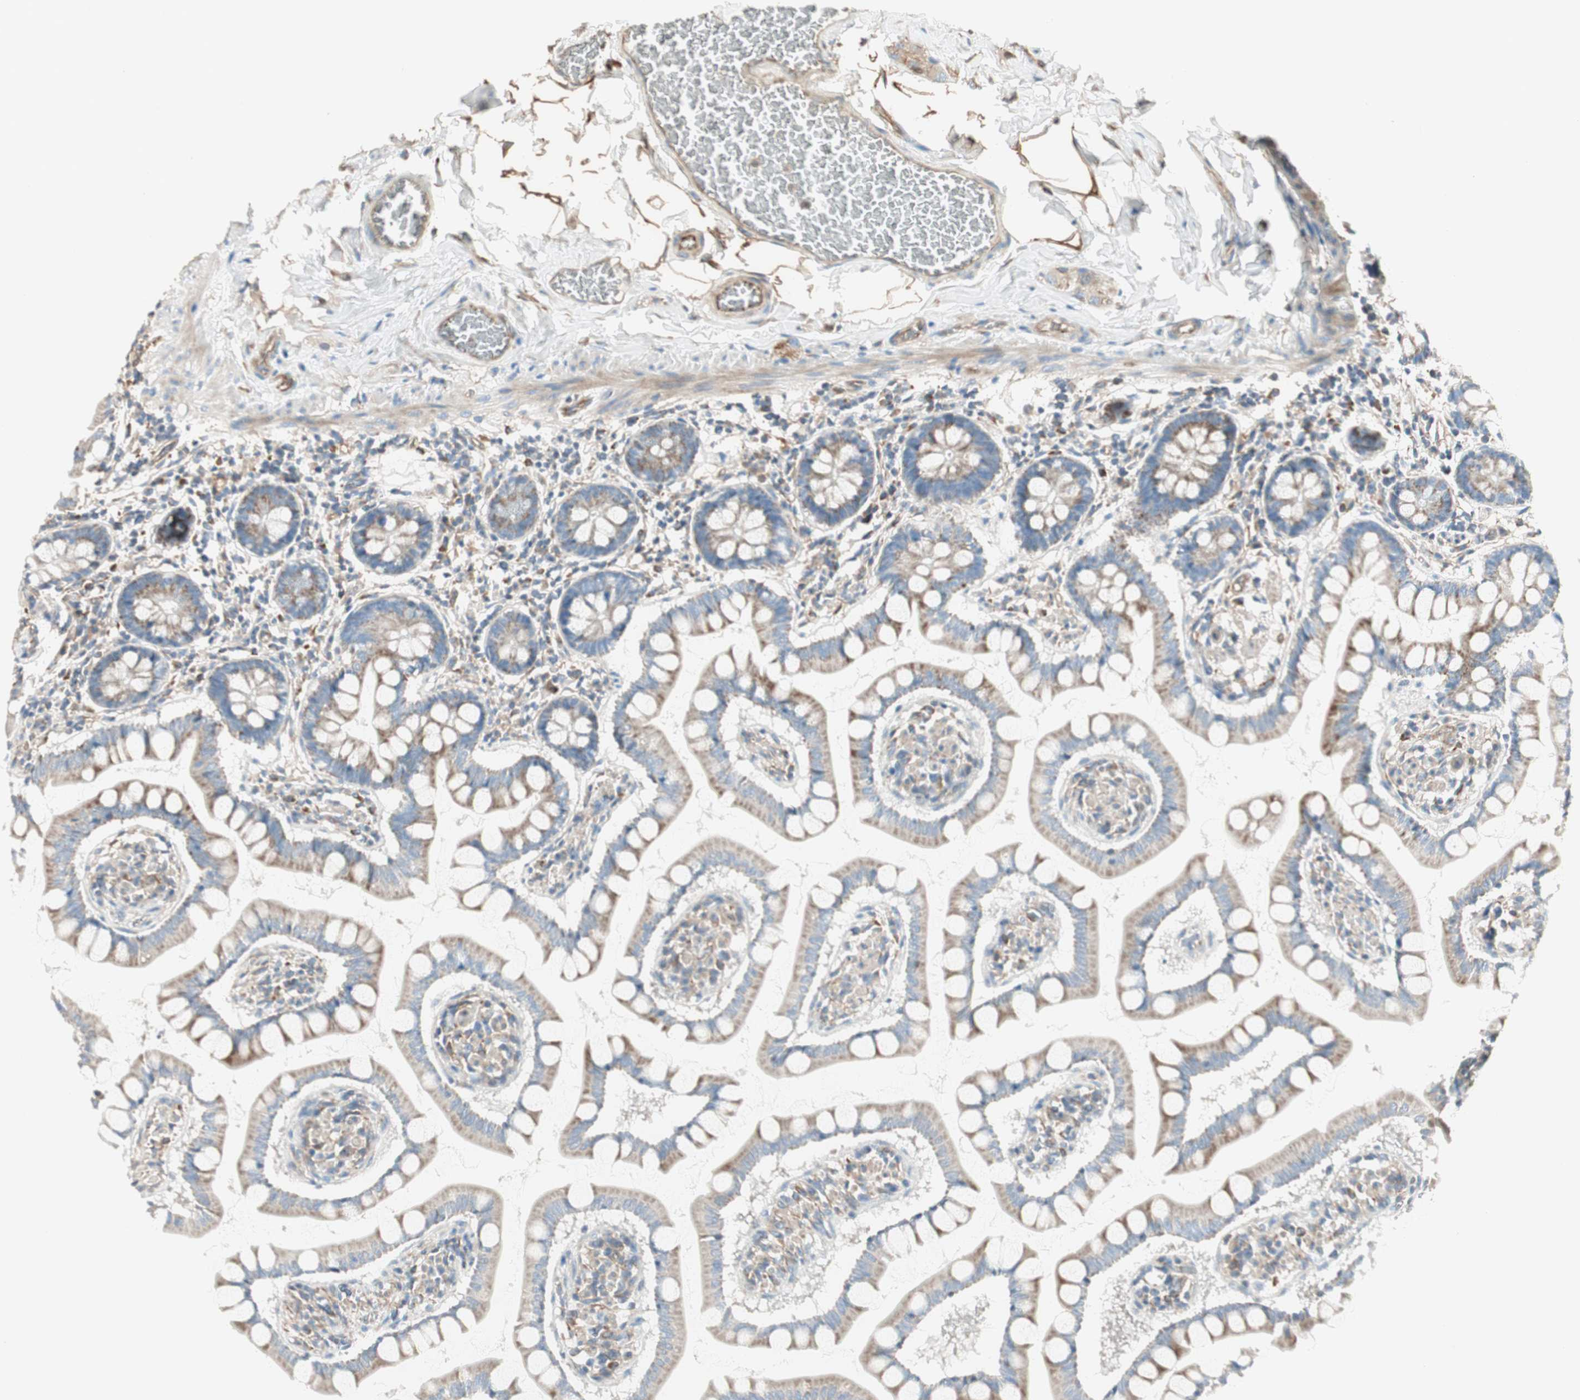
{"staining": {"intensity": "weak", "quantity": ">75%", "location": "cytoplasmic/membranous"}, "tissue": "small intestine", "cell_type": "Glandular cells", "image_type": "normal", "snomed": [{"axis": "morphology", "description": "Normal tissue, NOS"}, {"axis": "topography", "description": "Small intestine"}], "caption": "IHC (DAB (3,3'-diaminobenzidine)) staining of benign human small intestine shows weak cytoplasmic/membranous protein expression in about >75% of glandular cells.", "gene": "SRCIN1", "patient": {"sex": "male", "age": 41}}